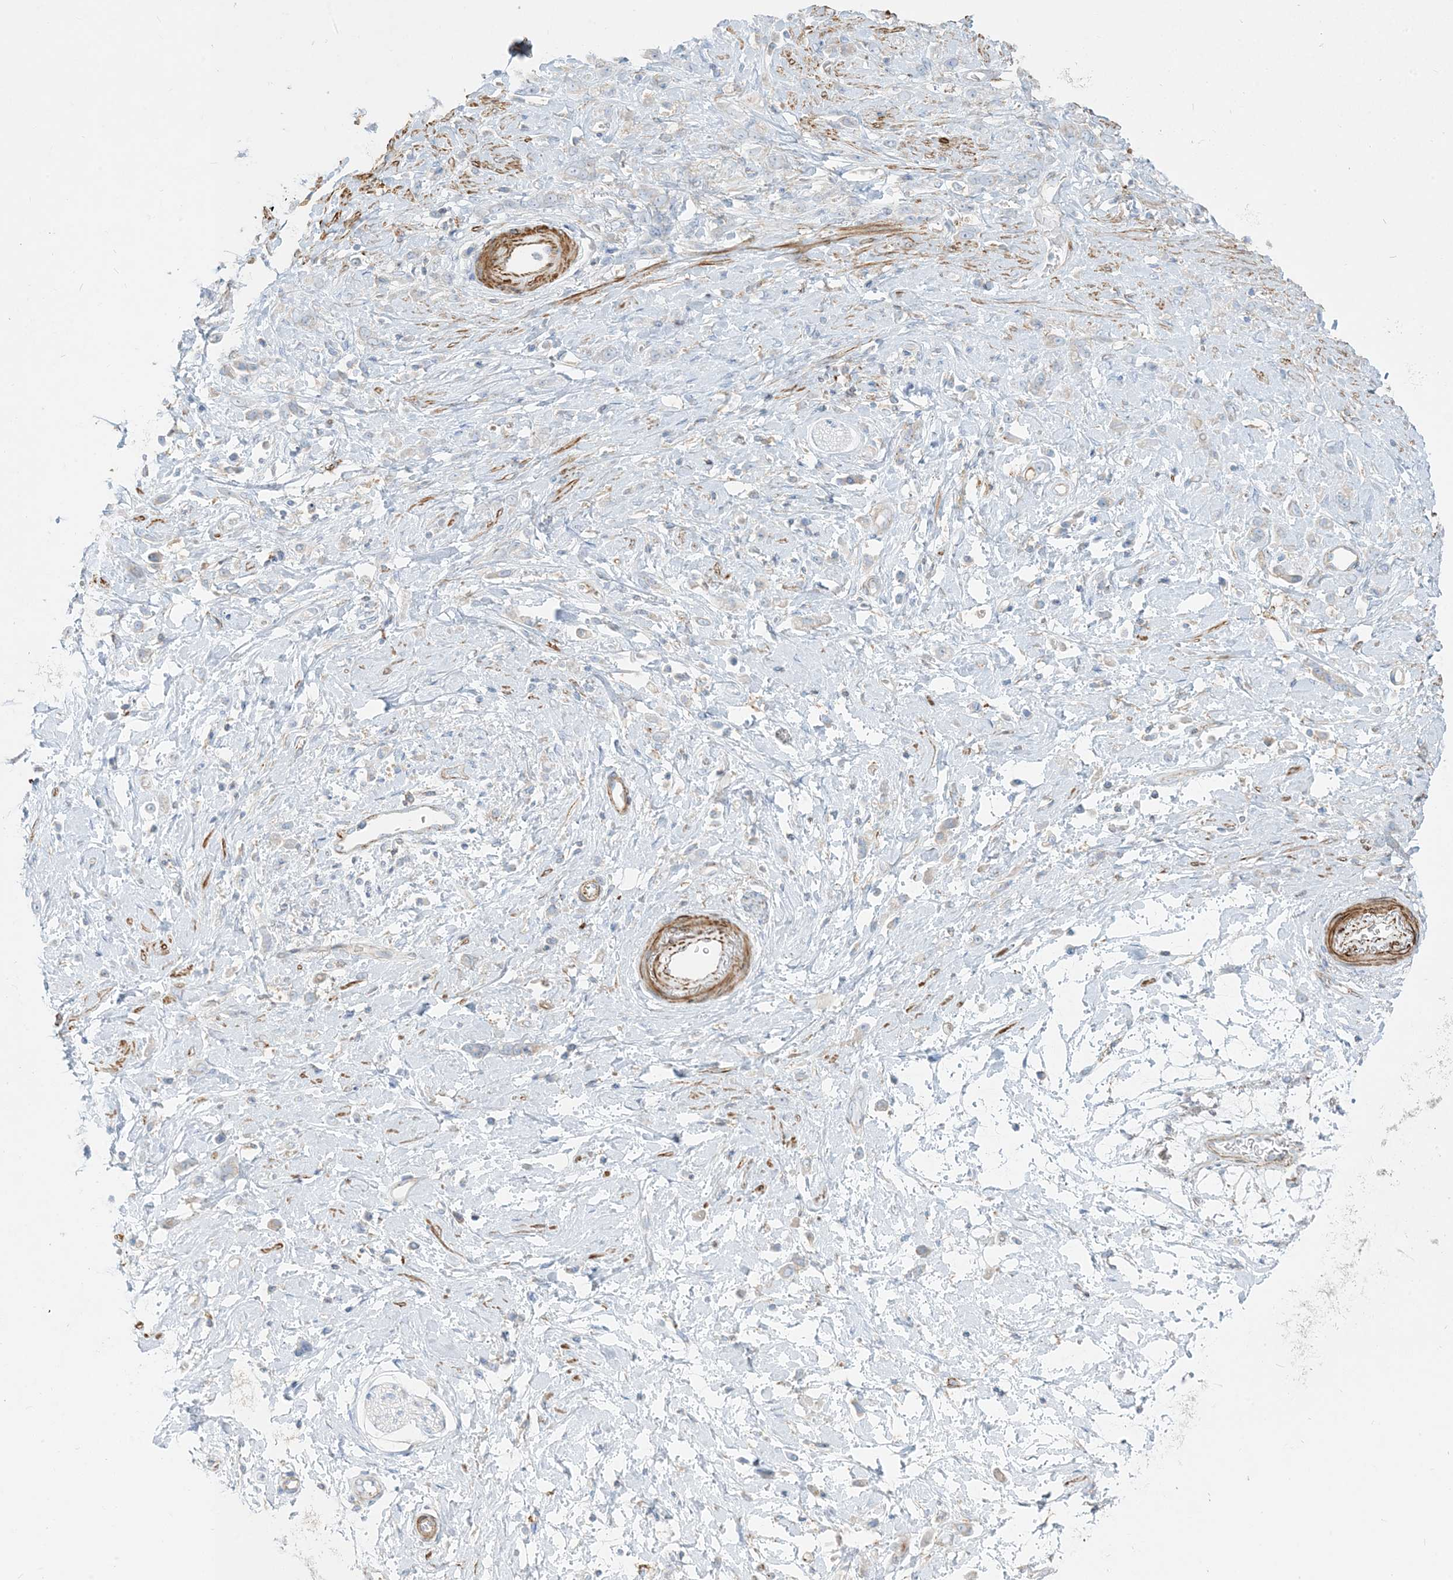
{"staining": {"intensity": "negative", "quantity": "none", "location": "none"}, "tissue": "stomach cancer", "cell_type": "Tumor cells", "image_type": "cancer", "snomed": [{"axis": "morphology", "description": "Adenocarcinoma, NOS"}, {"axis": "topography", "description": "Stomach"}], "caption": "The immunohistochemistry (IHC) photomicrograph has no significant positivity in tumor cells of stomach adenocarcinoma tissue. (IHC, brightfield microscopy, high magnification).", "gene": "GTF3C2", "patient": {"sex": "female", "age": 60}}